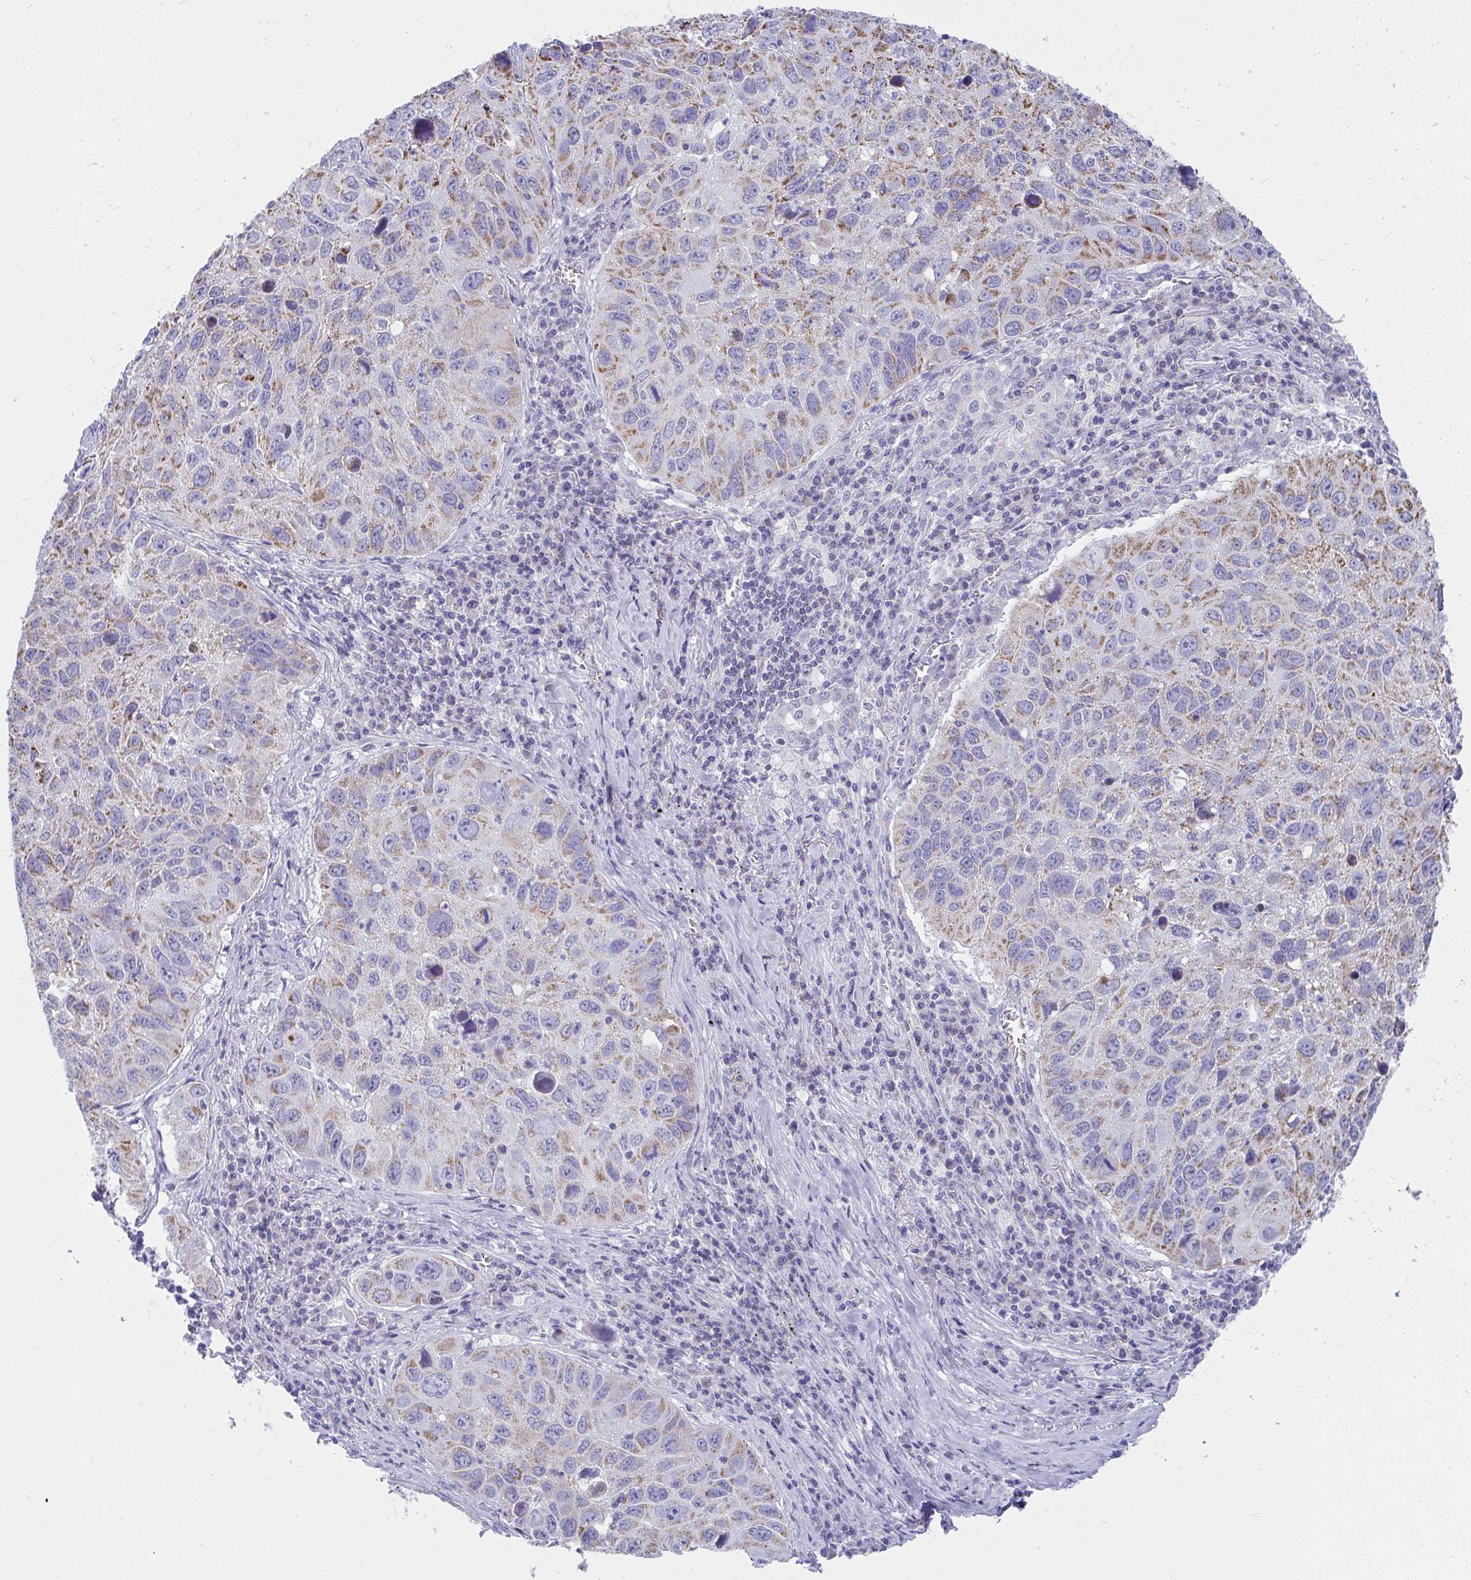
{"staining": {"intensity": "moderate", "quantity": "25%-75%", "location": "cytoplasmic/membranous"}, "tissue": "lung cancer", "cell_type": "Tumor cells", "image_type": "cancer", "snomed": [{"axis": "morphology", "description": "Squamous cell carcinoma, NOS"}, {"axis": "topography", "description": "Lung"}], "caption": "The histopathology image displays a brown stain indicating the presence of a protein in the cytoplasmic/membranous of tumor cells in lung cancer (squamous cell carcinoma).", "gene": "SLC6A1", "patient": {"sex": "female", "age": 61}}